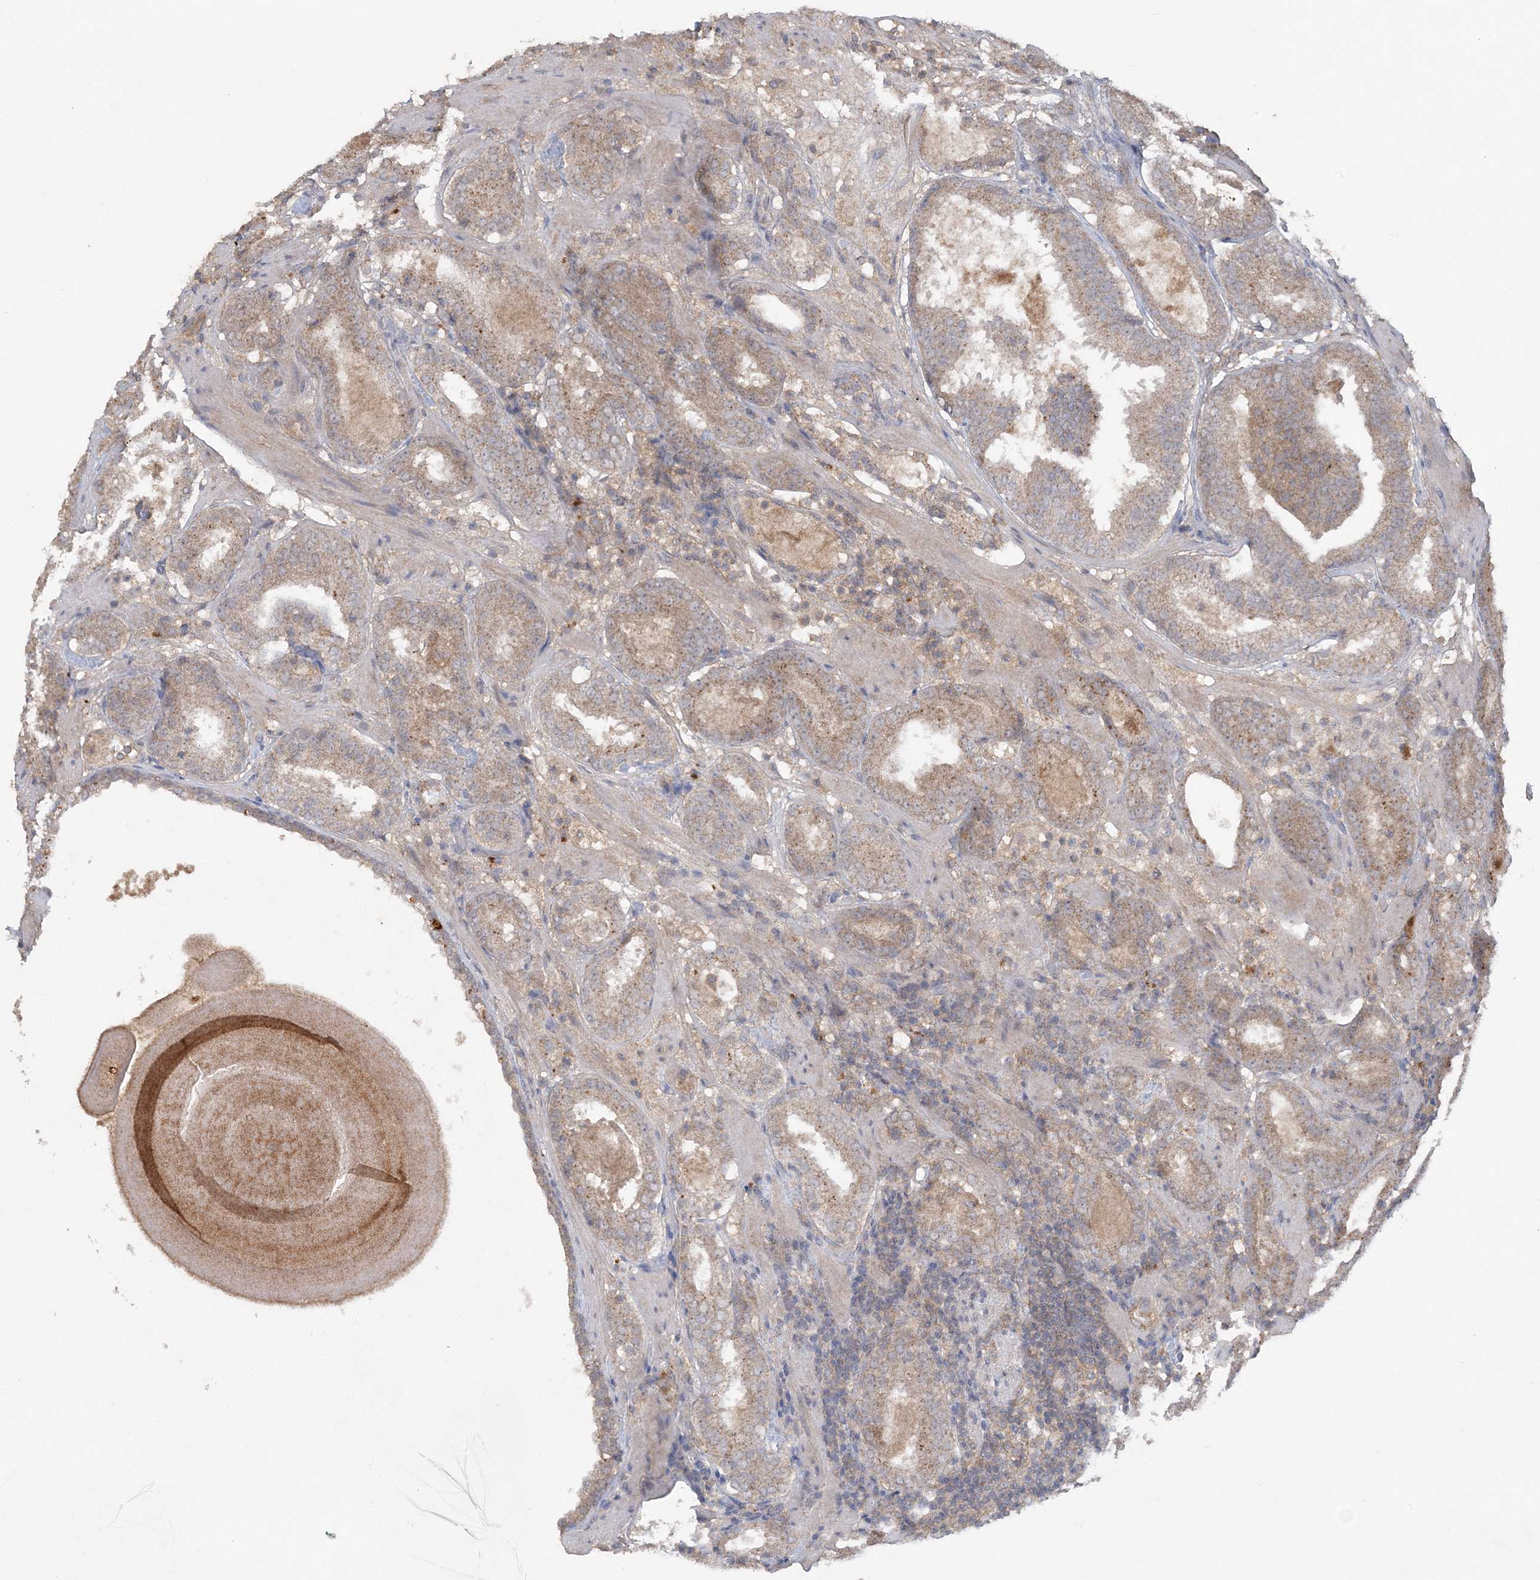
{"staining": {"intensity": "moderate", "quantity": ">75%", "location": "cytoplasmic/membranous"}, "tissue": "prostate cancer", "cell_type": "Tumor cells", "image_type": "cancer", "snomed": [{"axis": "morphology", "description": "Adenocarcinoma, Low grade"}, {"axis": "topography", "description": "Prostate"}], "caption": "Immunohistochemical staining of prostate cancer reveals moderate cytoplasmic/membranous protein positivity in approximately >75% of tumor cells.", "gene": "C1RL", "patient": {"sex": "male", "age": 69}}